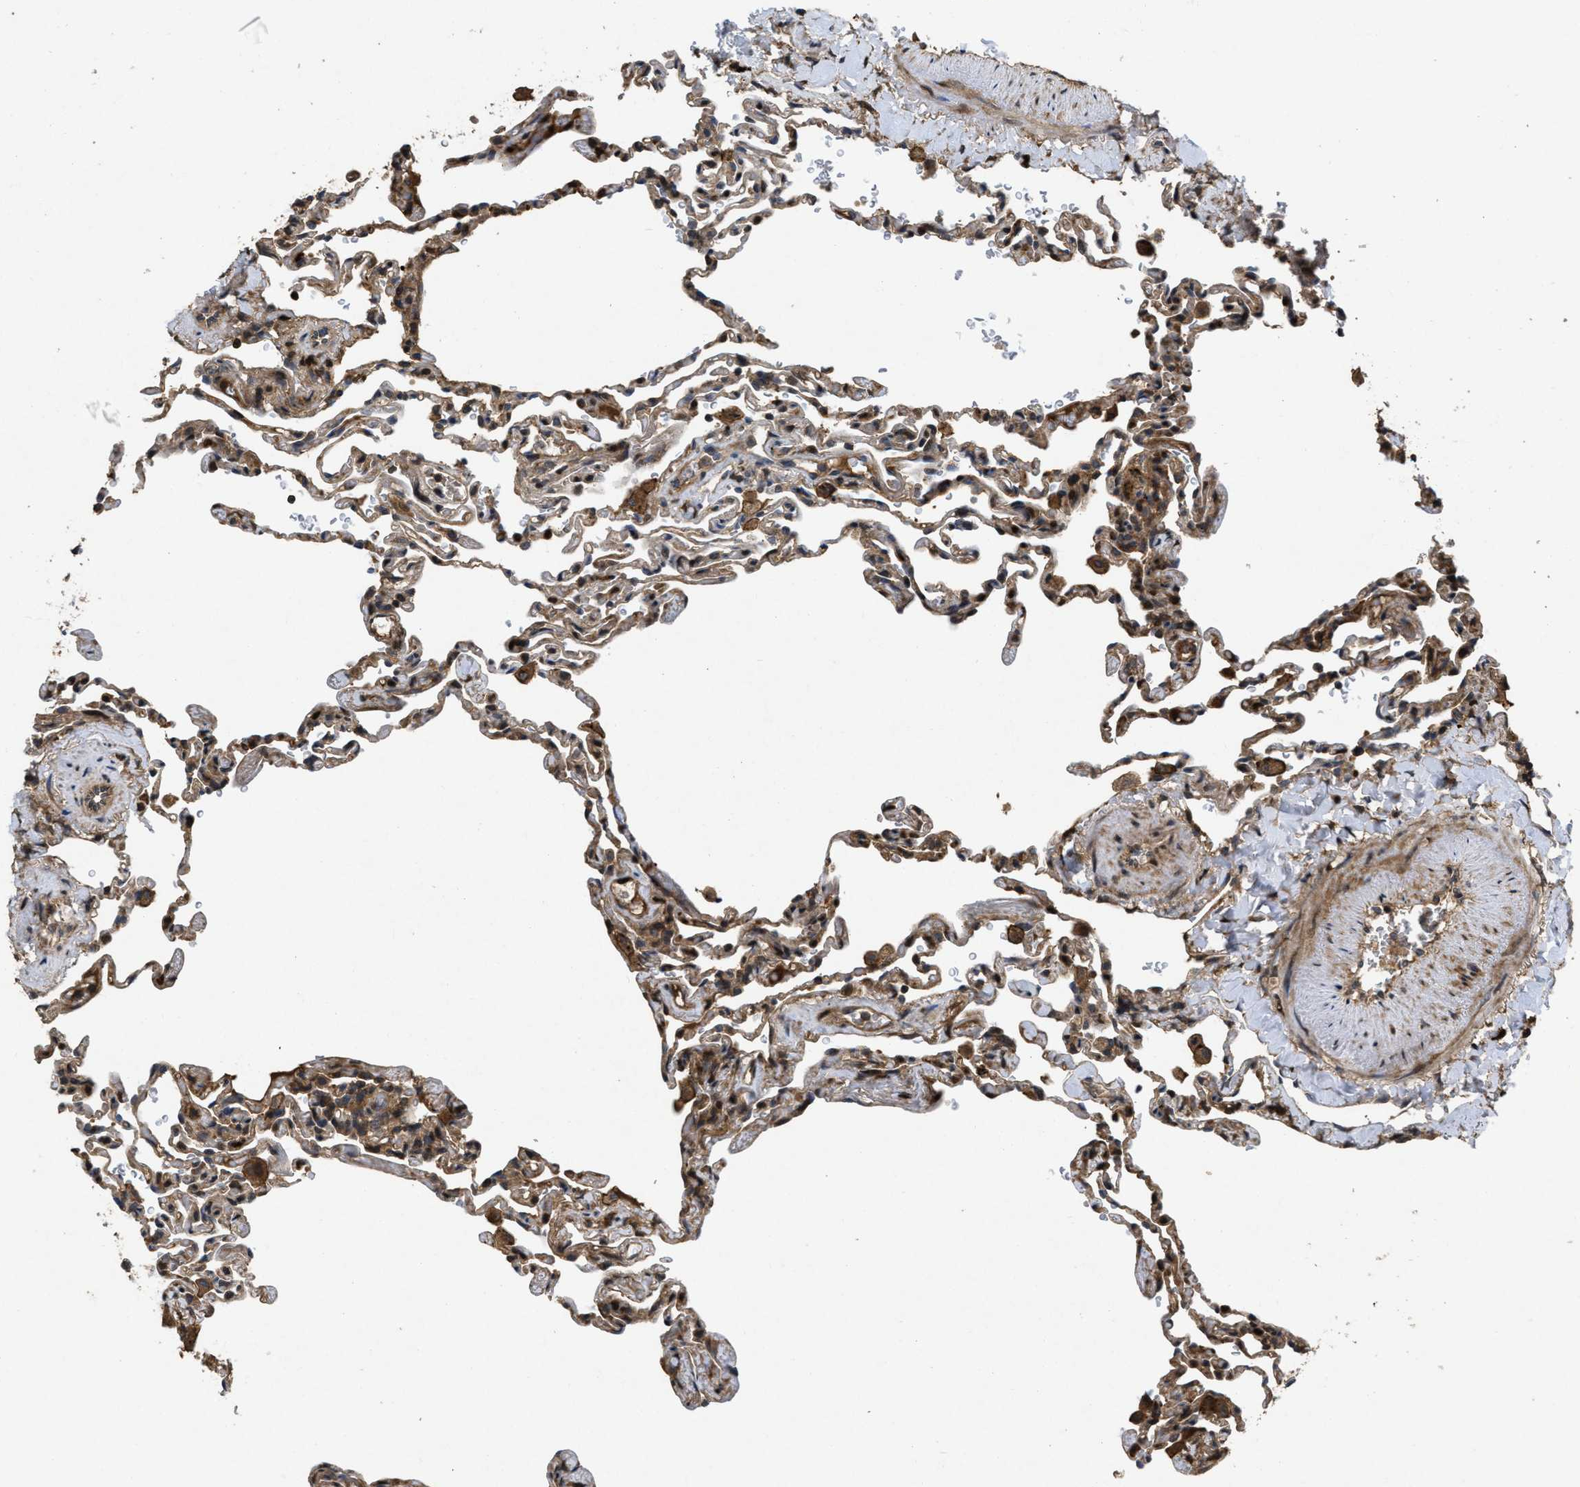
{"staining": {"intensity": "moderate", "quantity": "25%-75%", "location": "cytoplasmic/membranous,nuclear"}, "tissue": "lung", "cell_type": "Alveolar cells", "image_type": "normal", "snomed": [{"axis": "morphology", "description": "Normal tissue, NOS"}, {"axis": "topography", "description": "Lung"}], "caption": "A brown stain labels moderate cytoplasmic/membranous,nuclear positivity of a protein in alveolar cells of normal human lung. The staining is performed using DAB (3,3'-diaminobenzidine) brown chromogen to label protein expression. The nuclei are counter-stained blue using hematoxylin.", "gene": "CBR3", "patient": {"sex": "male", "age": 59}}